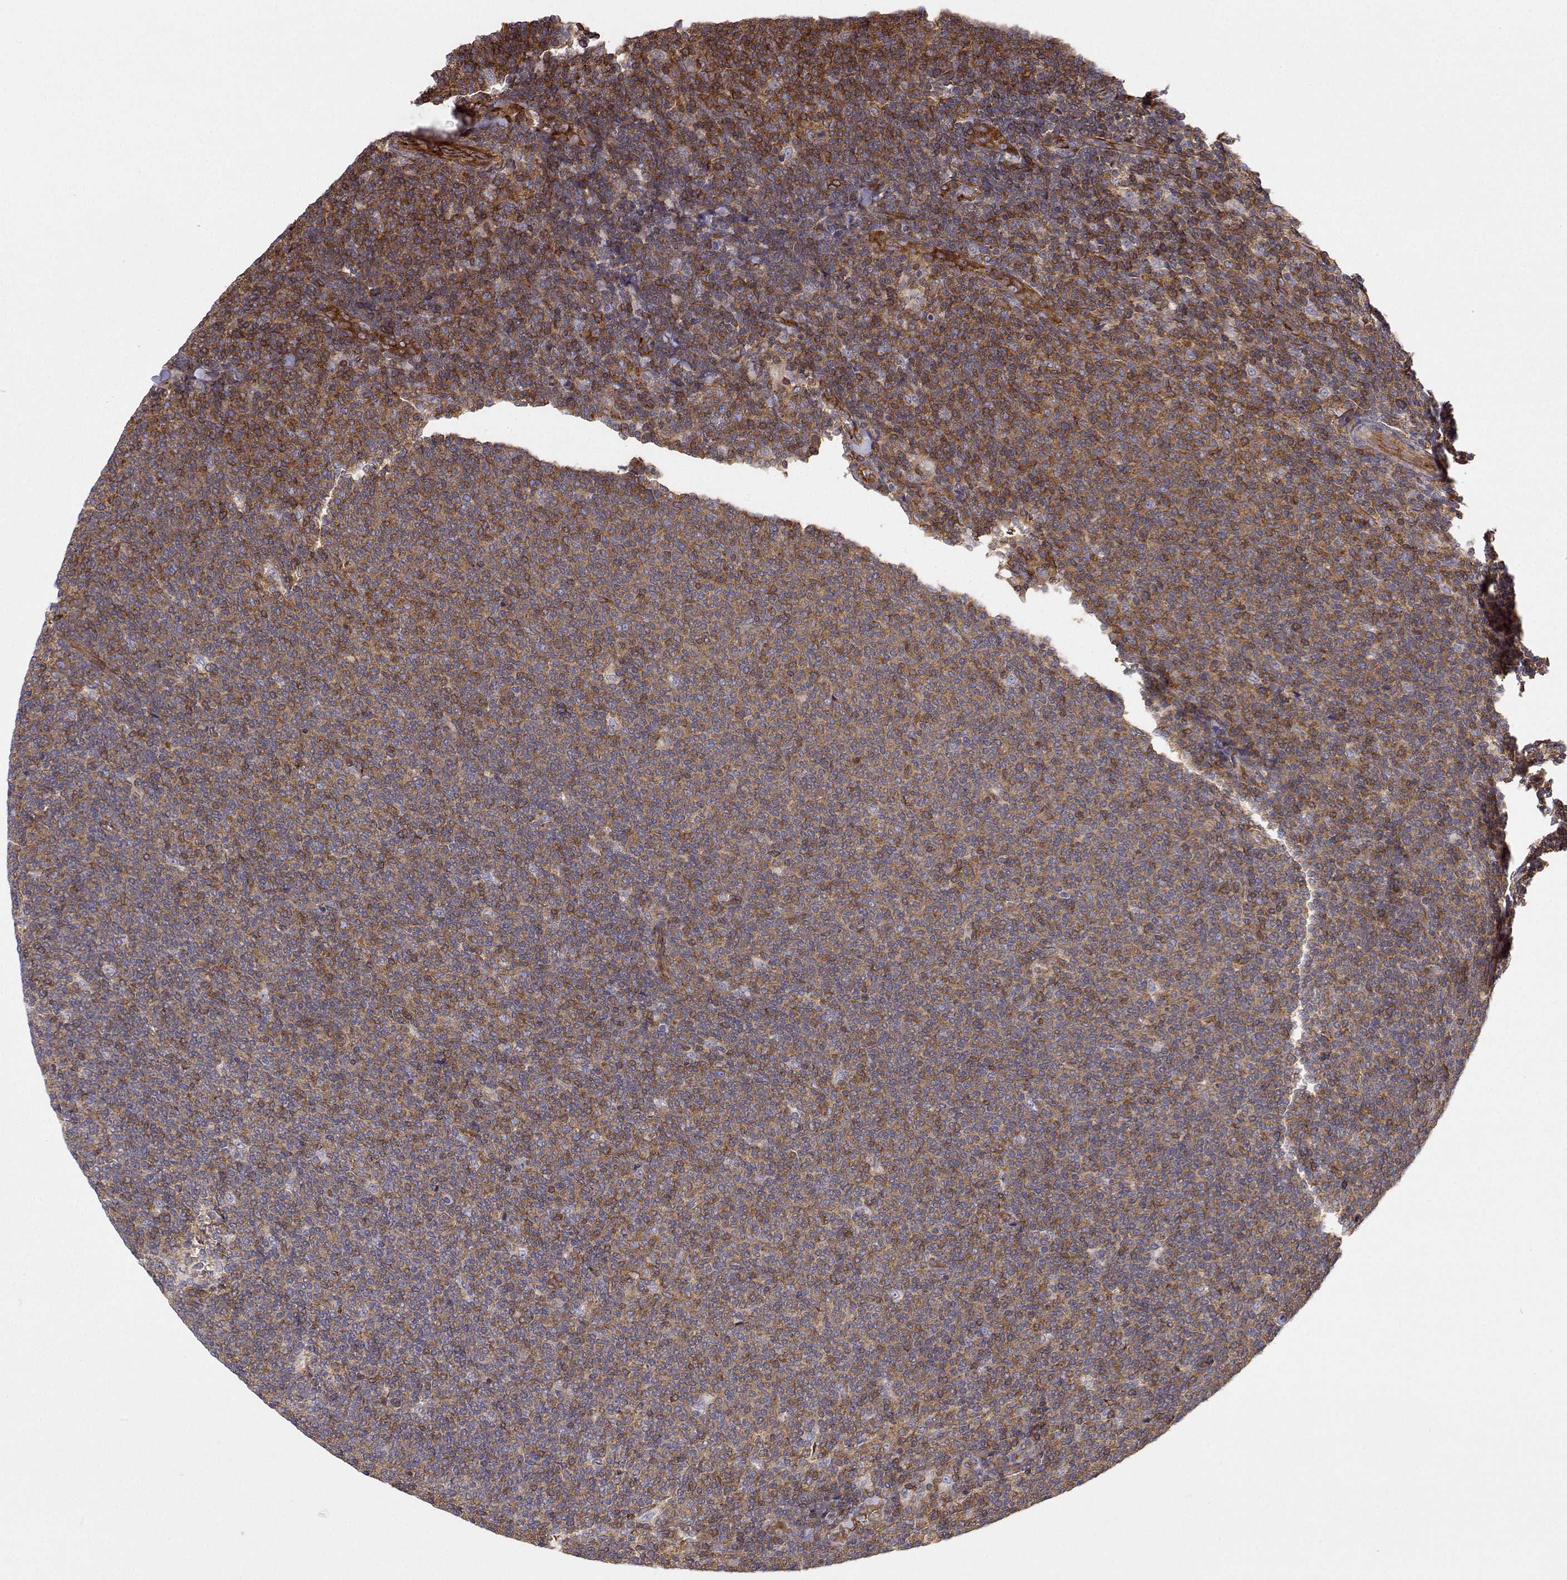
{"staining": {"intensity": "moderate", "quantity": "25%-75%", "location": "cytoplasmic/membranous"}, "tissue": "lymphoma", "cell_type": "Tumor cells", "image_type": "cancer", "snomed": [{"axis": "morphology", "description": "Malignant lymphoma, non-Hodgkin's type, Low grade"}, {"axis": "topography", "description": "Lymph node"}], "caption": "Protein analysis of lymphoma tissue exhibits moderate cytoplasmic/membranous expression in approximately 25%-75% of tumor cells.", "gene": "MYH9", "patient": {"sex": "male", "age": 52}}